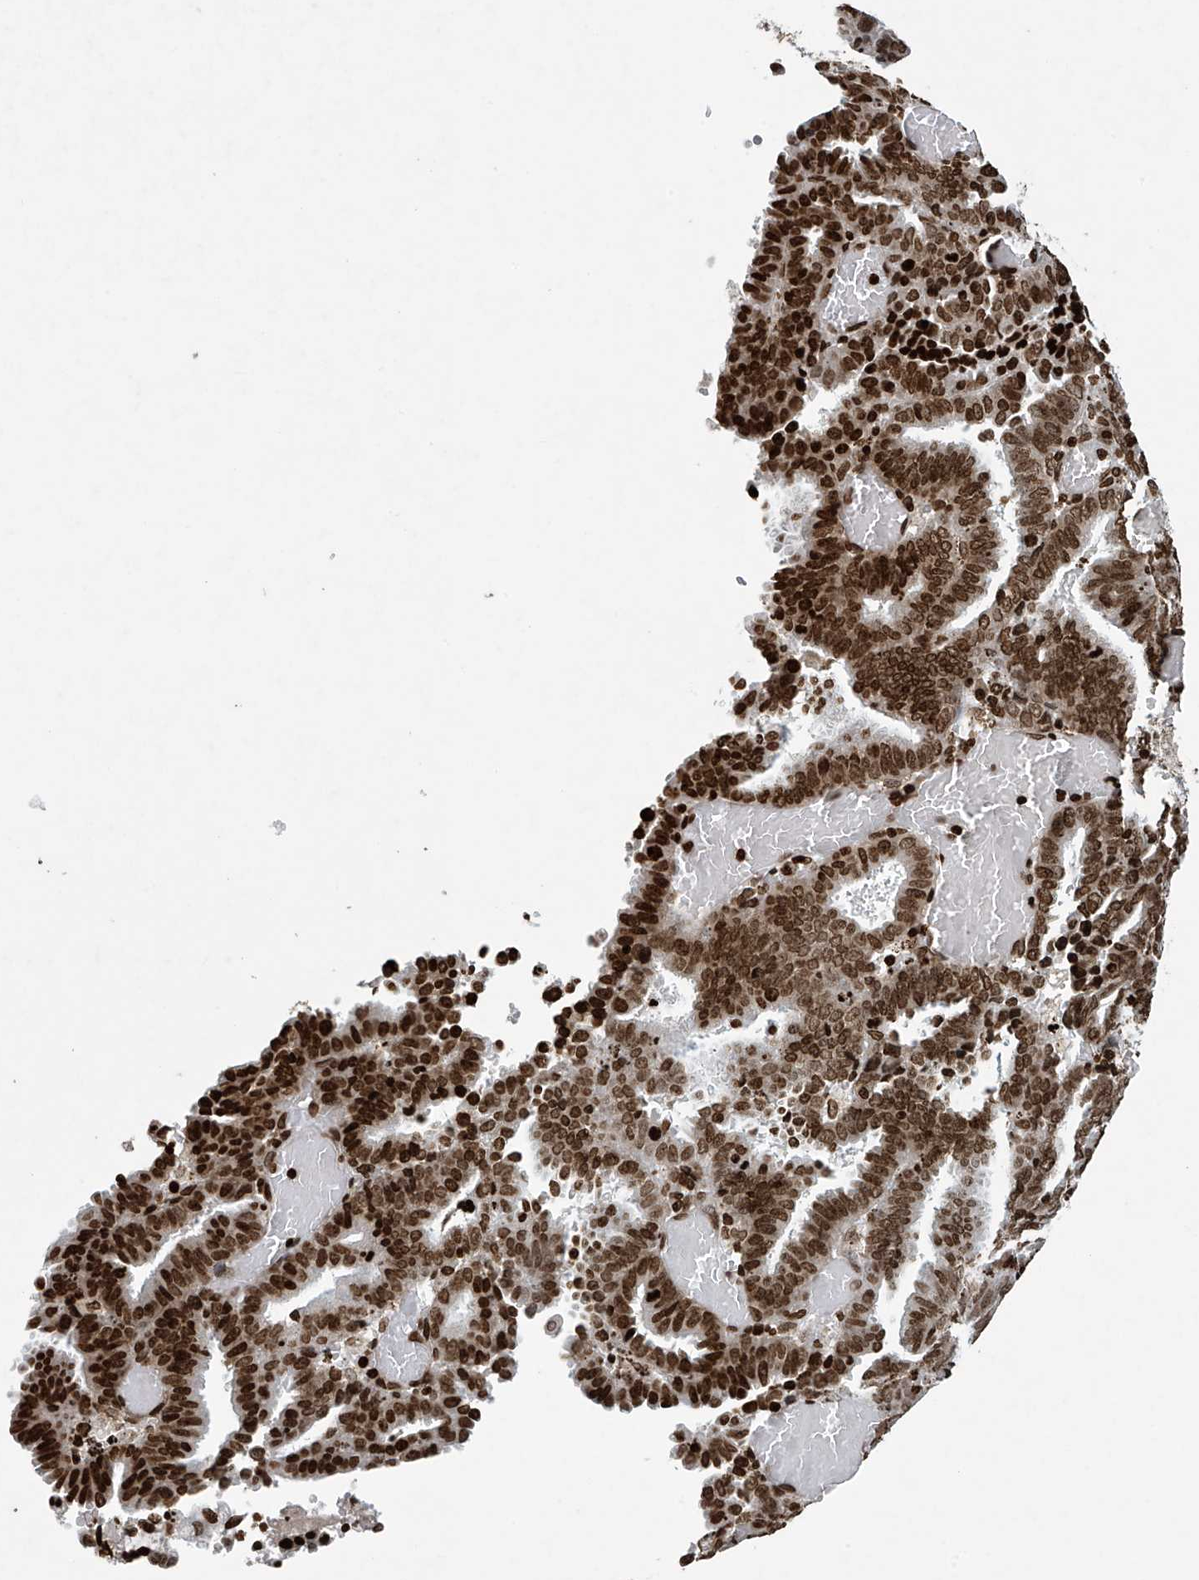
{"staining": {"intensity": "strong", "quantity": ">75%", "location": "nuclear"}, "tissue": "endometrial cancer", "cell_type": "Tumor cells", "image_type": "cancer", "snomed": [{"axis": "morphology", "description": "Adenocarcinoma, NOS"}, {"axis": "topography", "description": "Uterus"}], "caption": "Protein expression analysis of endometrial cancer demonstrates strong nuclear staining in about >75% of tumor cells. The staining was performed using DAB (3,3'-diaminobenzidine) to visualize the protein expression in brown, while the nuclei were stained in blue with hematoxylin (Magnification: 20x).", "gene": "H4C16", "patient": {"sex": "female", "age": 83}}